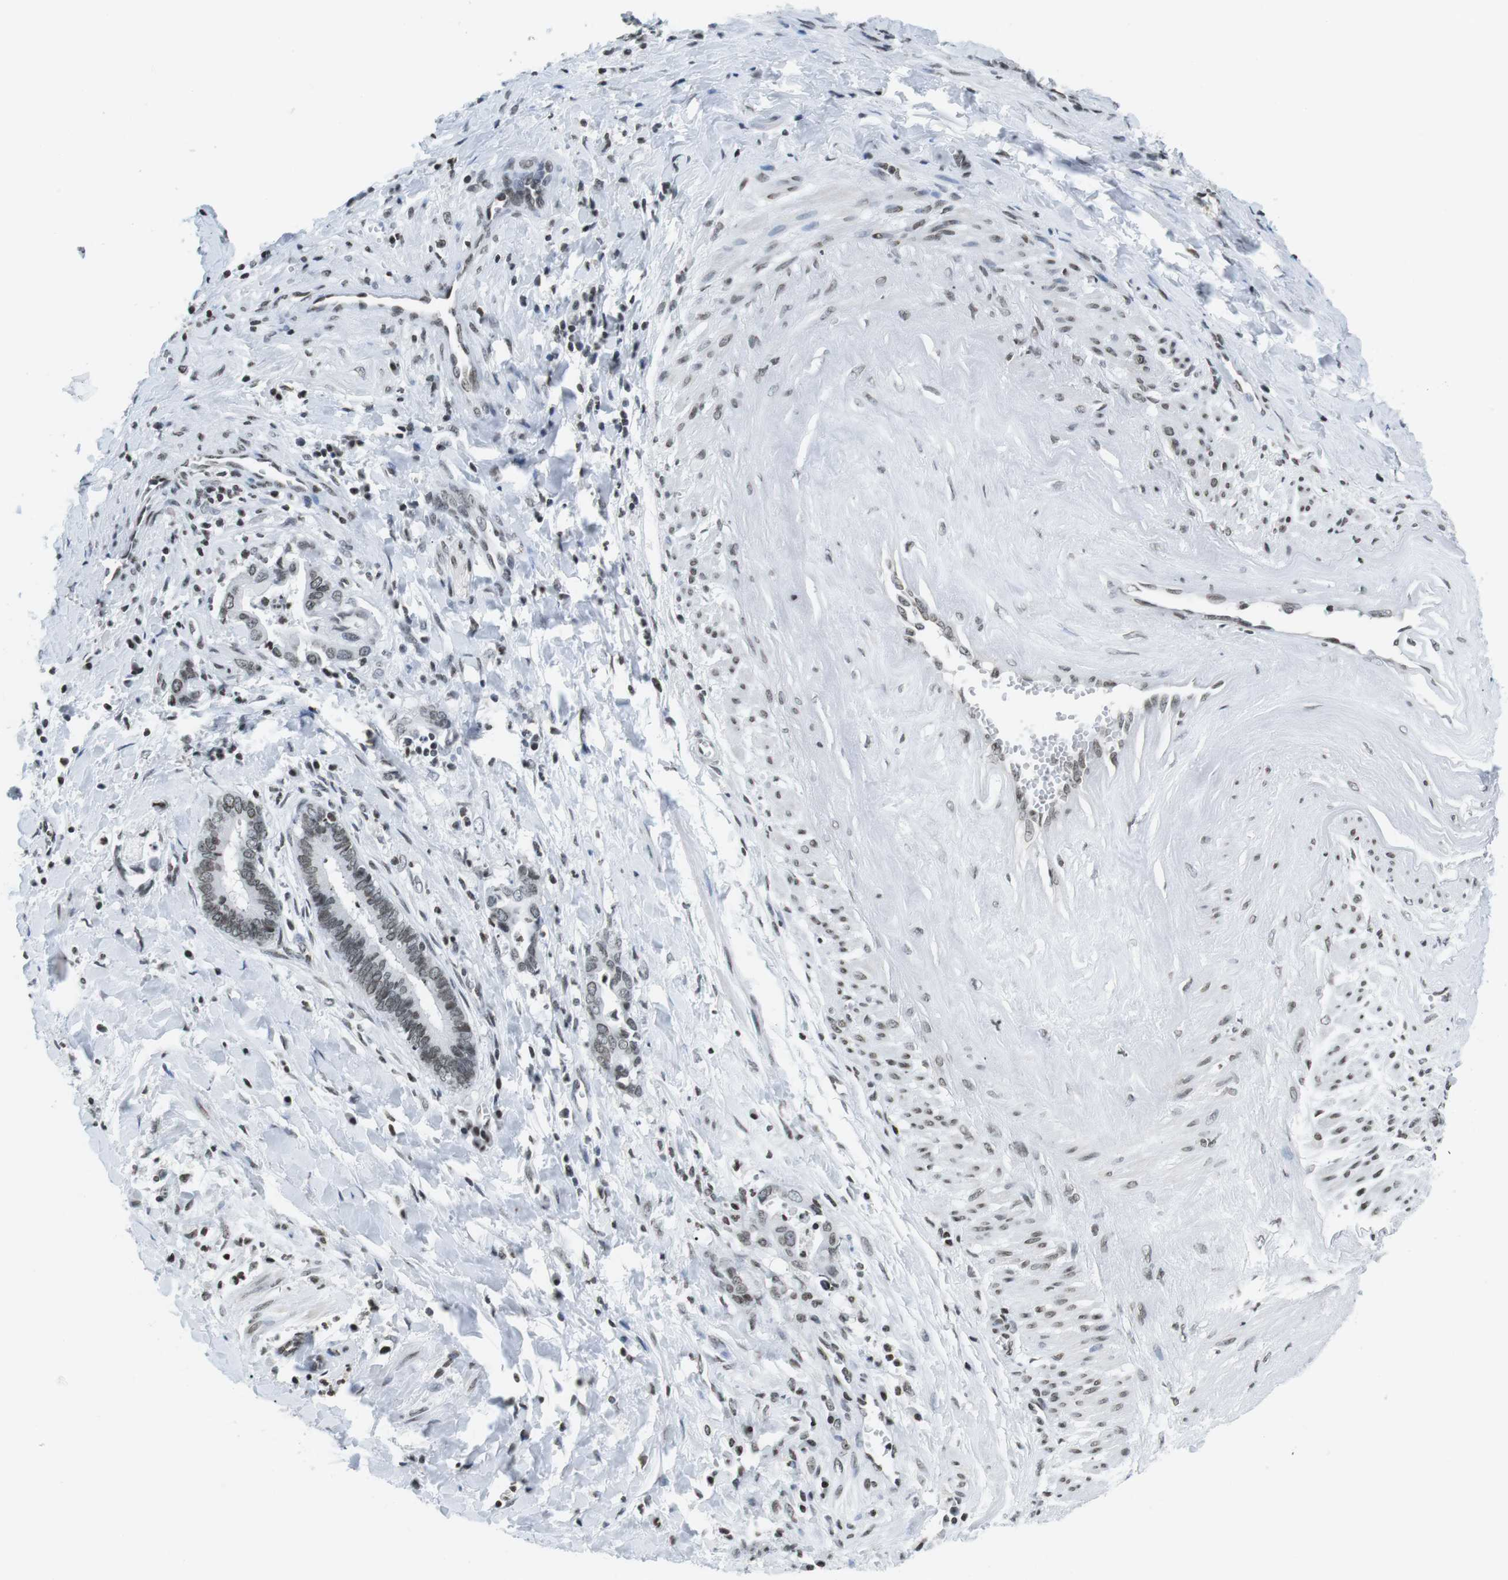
{"staining": {"intensity": "weak", "quantity": "<25%", "location": "nuclear"}, "tissue": "cervical cancer", "cell_type": "Tumor cells", "image_type": "cancer", "snomed": [{"axis": "morphology", "description": "Adenocarcinoma, NOS"}, {"axis": "topography", "description": "Cervix"}], "caption": "High magnification brightfield microscopy of cervical adenocarcinoma stained with DAB (3,3'-diaminobenzidine) (brown) and counterstained with hematoxylin (blue): tumor cells show no significant expression.", "gene": "E2F2", "patient": {"sex": "female", "age": 44}}